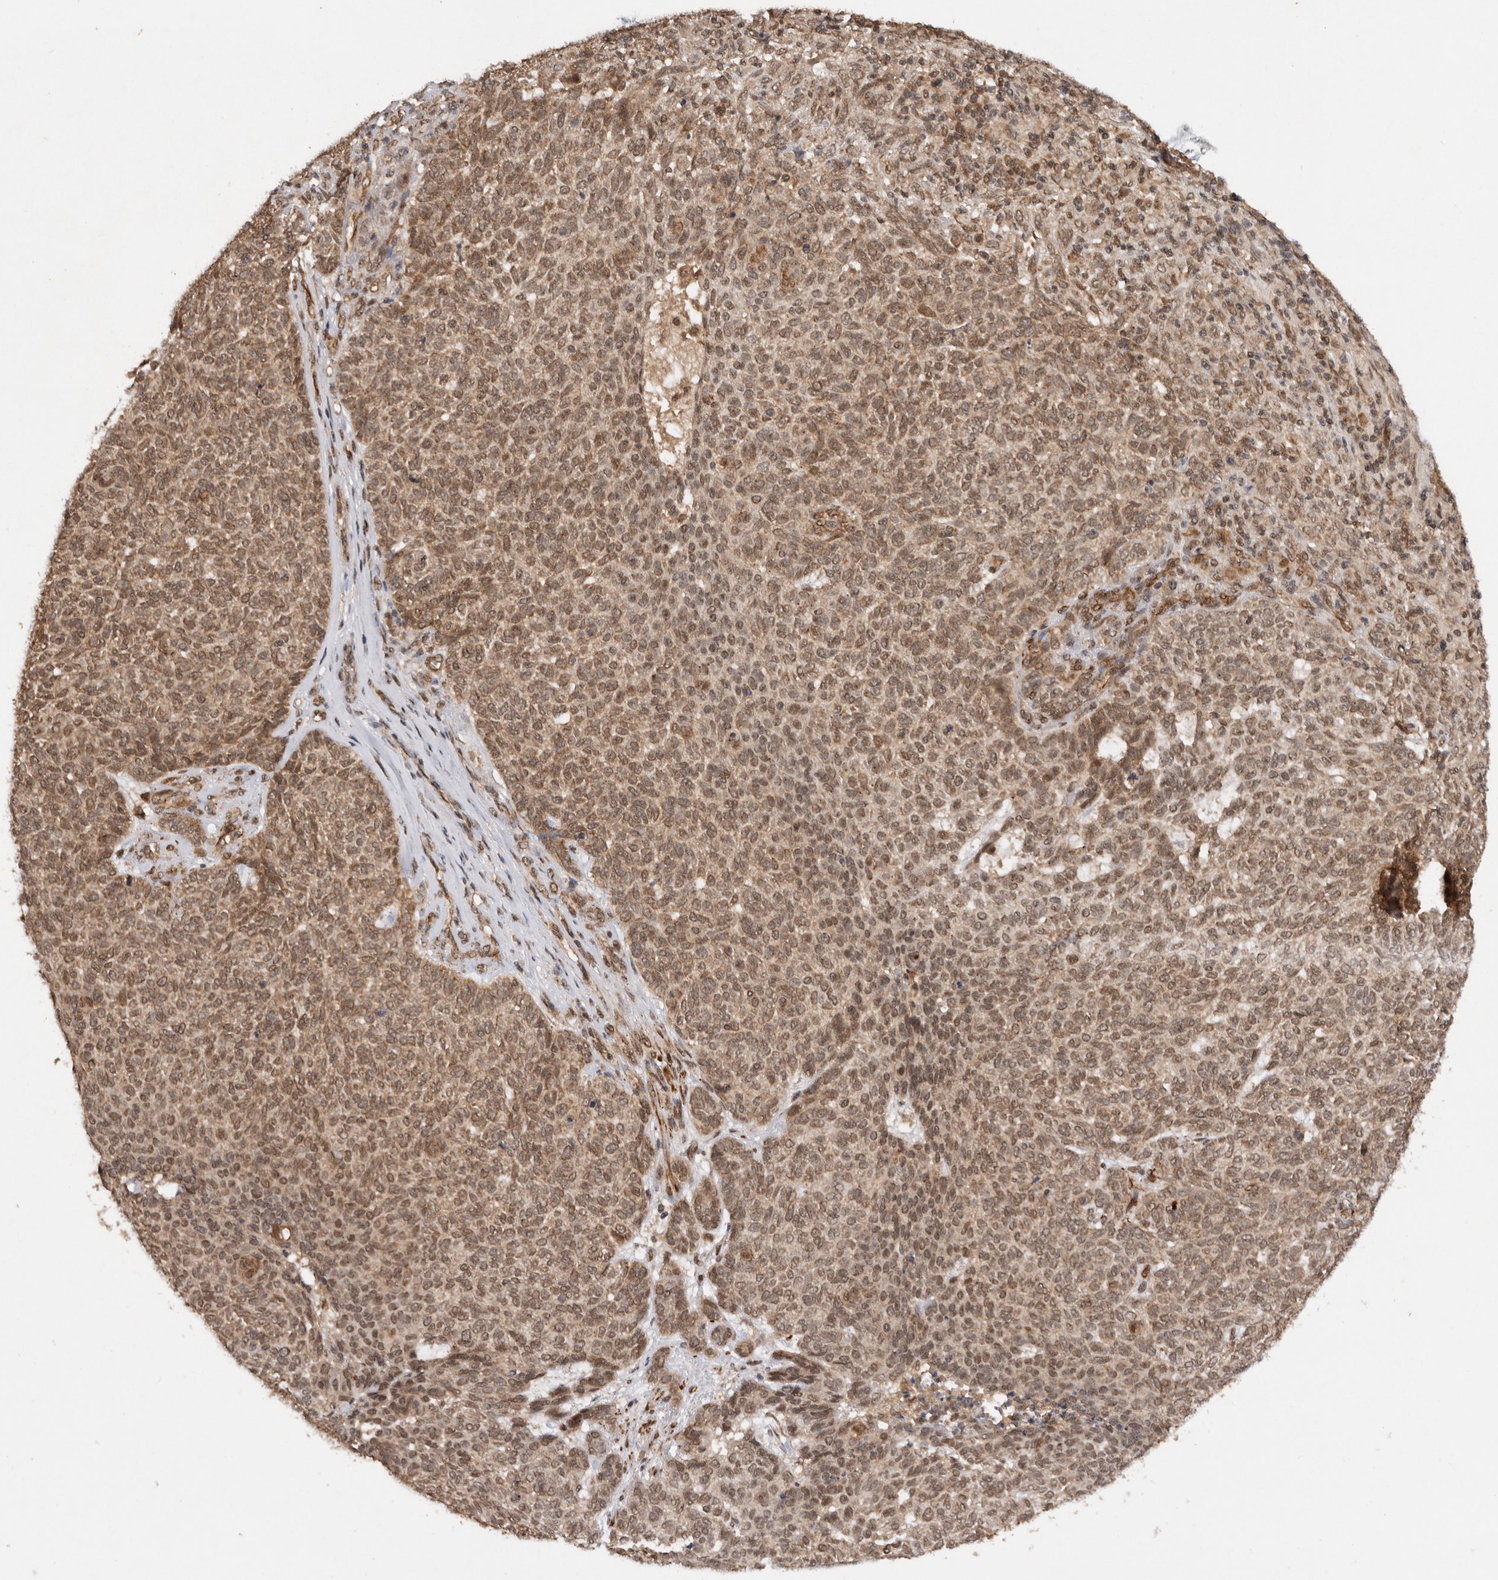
{"staining": {"intensity": "moderate", "quantity": ">75%", "location": "cytoplasmic/membranous,nuclear"}, "tissue": "skin cancer", "cell_type": "Tumor cells", "image_type": "cancer", "snomed": [{"axis": "morphology", "description": "Squamous cell carcinoma, NOS"}, {"axis": "topography", "description": "Skin"}], "caption": "Squamous cell carcinoma (skin) stained with immunohistochemistry exhibits moderate cytoplasmic/membranous and nuclear staining in about >75% of tumor cells. (brown staining indicates protein expression, while blue staining denotes nuclei).", "gene": "TARS2", "patient": {"sex": "female", "age": 90}}